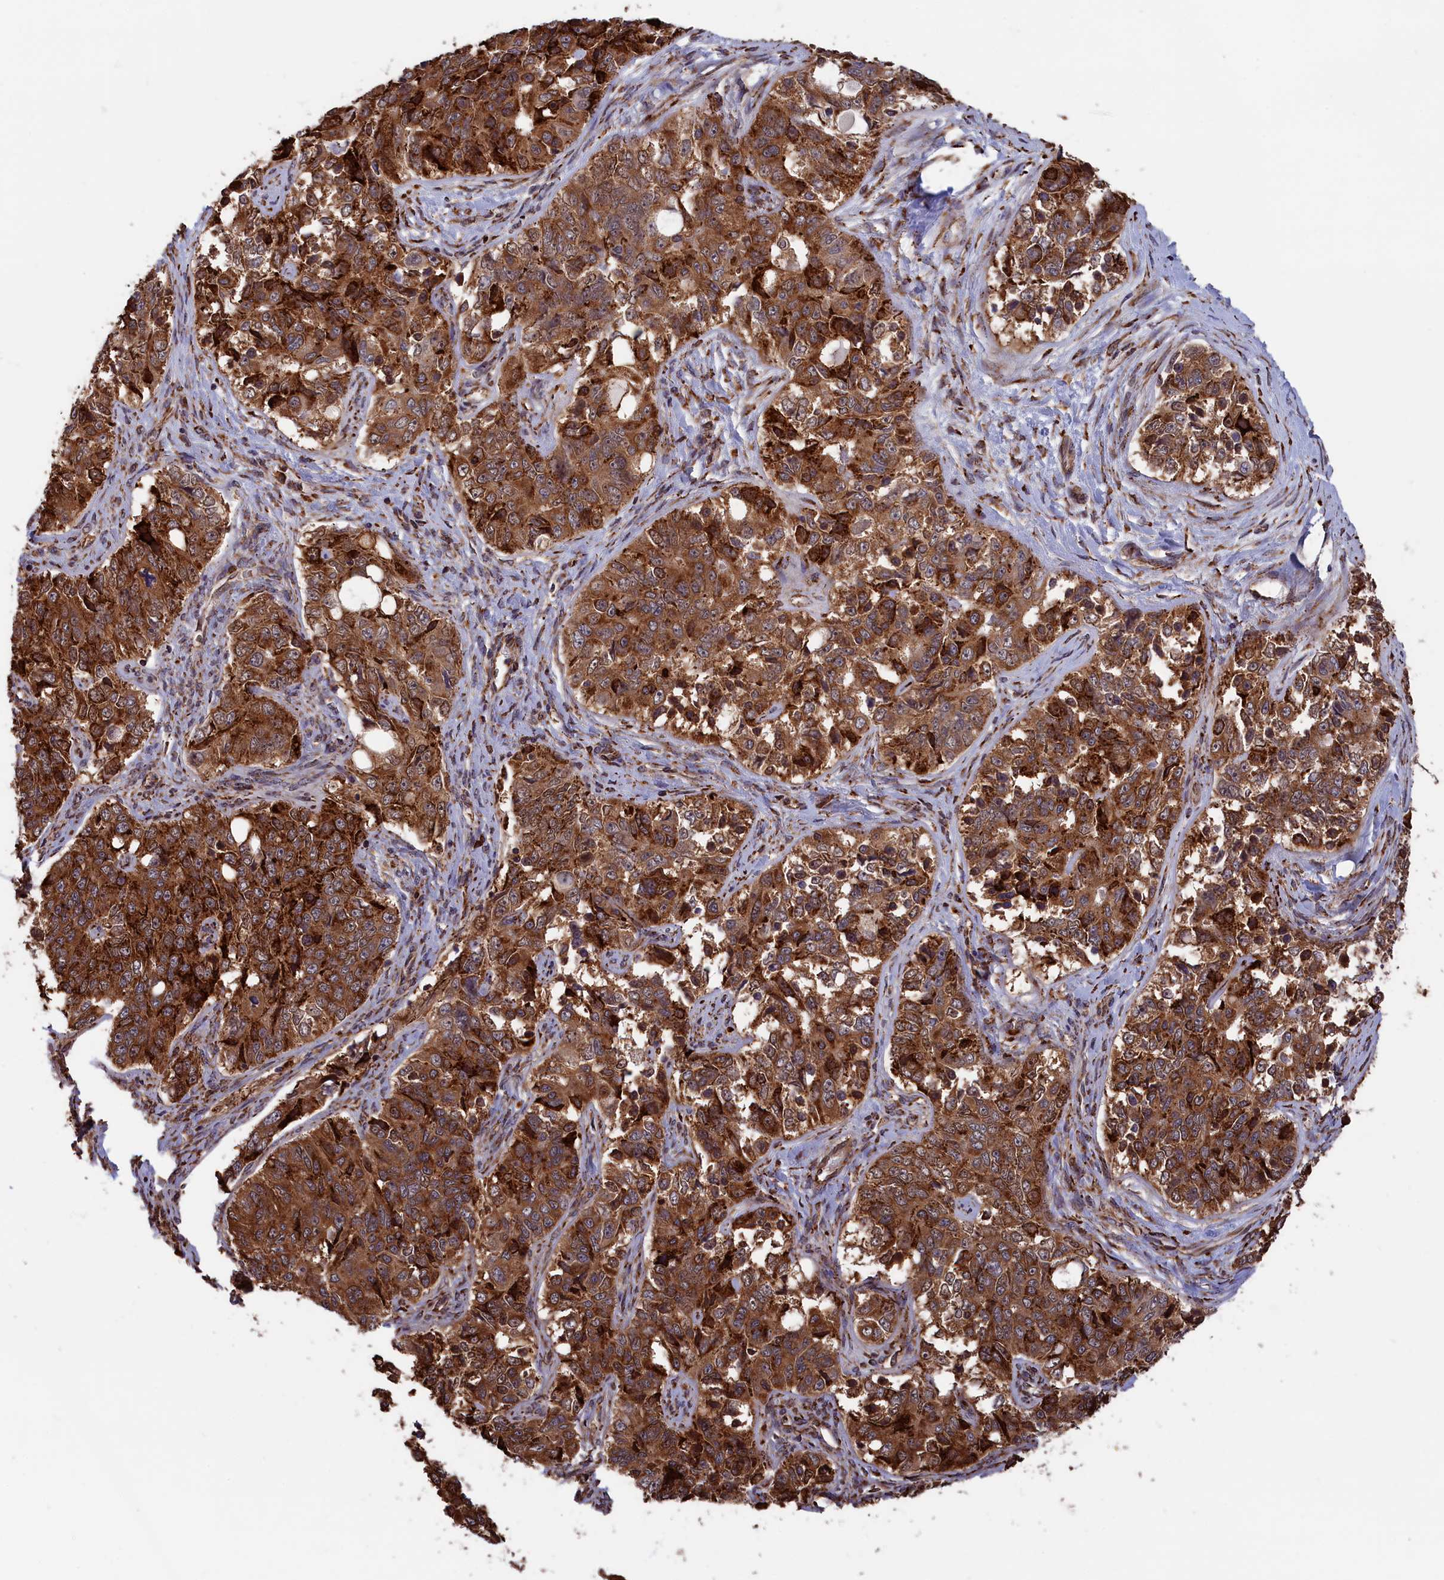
{"staining": {"intensity": "strong", "quantity": ">75%", "location": "cytoplasmic/membranous"}, "tissue": "ovarian cancer", "cell_type": "Tumor cells", "image_type": "cancer", "snomed": [{"axis": "morphology", "description": "Carcinoma, endometroid"}, {"axis": "topography", "description": "Ovary"}], "caption": "Protein expression analysis of human endometroid carcinoma (ovarian) reveals strong cytoplasmic/membranous expression in approximately >75% of tumor cells. The protein is stained brown, and the nuclei are stained in blue (DAB (3,3'-diaminobenzidine) IHC with brightfield microscopy, high magnification).", "gene": "PLA2G4C", "patient": {"sex": "female", "age": 51}}